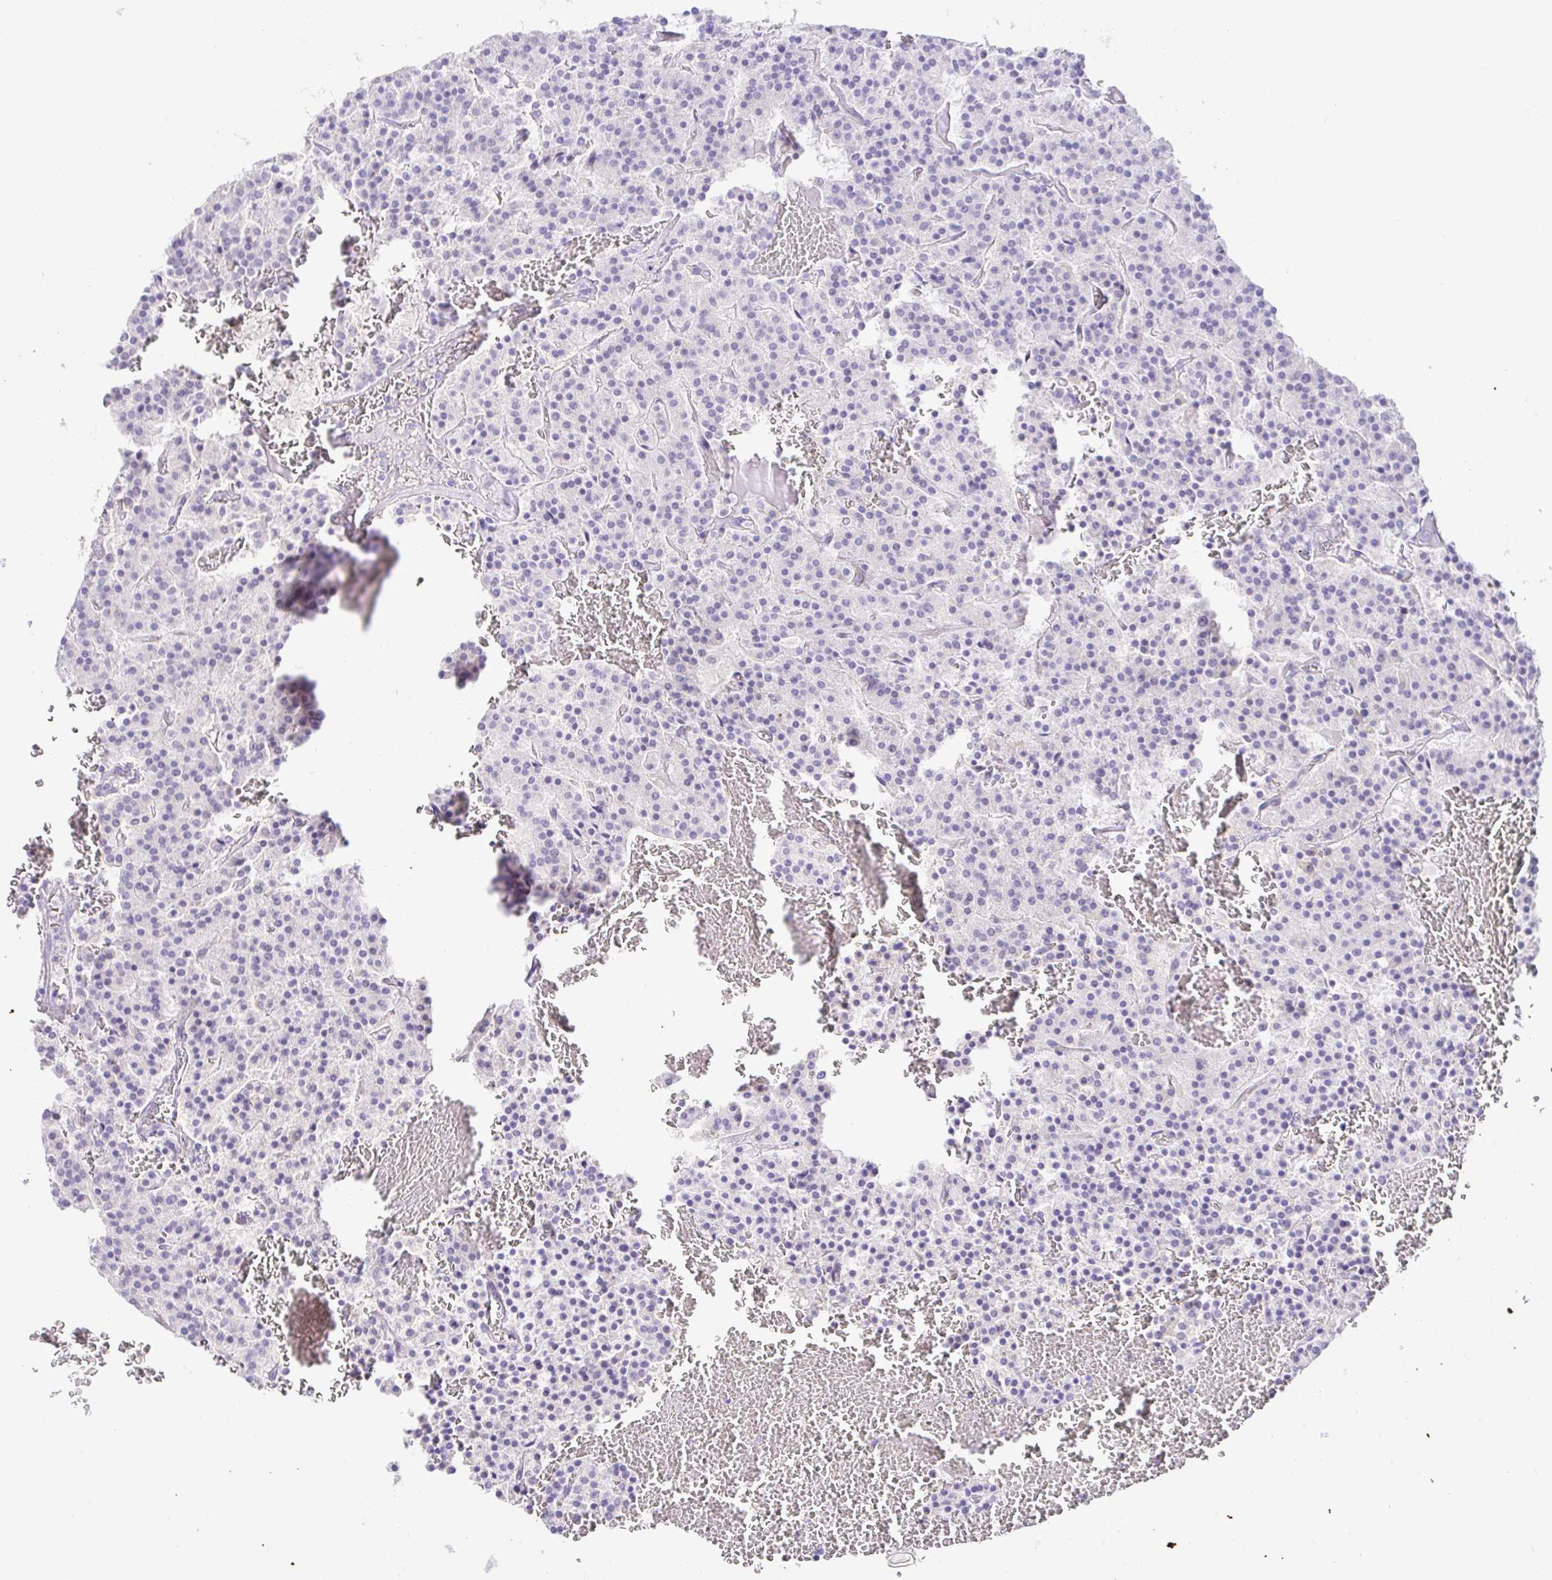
{"staining": {"intensity": "negative", "quantity": "none", "location": "none"}, "tissue": "carcinoid", "cell_type": "Tumor cells", "image_type": "cancer", "snomed": [{"axis": "morphology", "description": "Carcinoid, malignant, NOS"}, {"axis": "topography", "description": "Lung"}], "caption": "IHC micrograph of neoplastic tissue: carcinoid (malignant) stained with DAB (3,3'-diaminobenzidine) displays no significant protein staining in tumor cells.", "gene": "CDO1", "patient": {"sex": "male", "age": 70}}